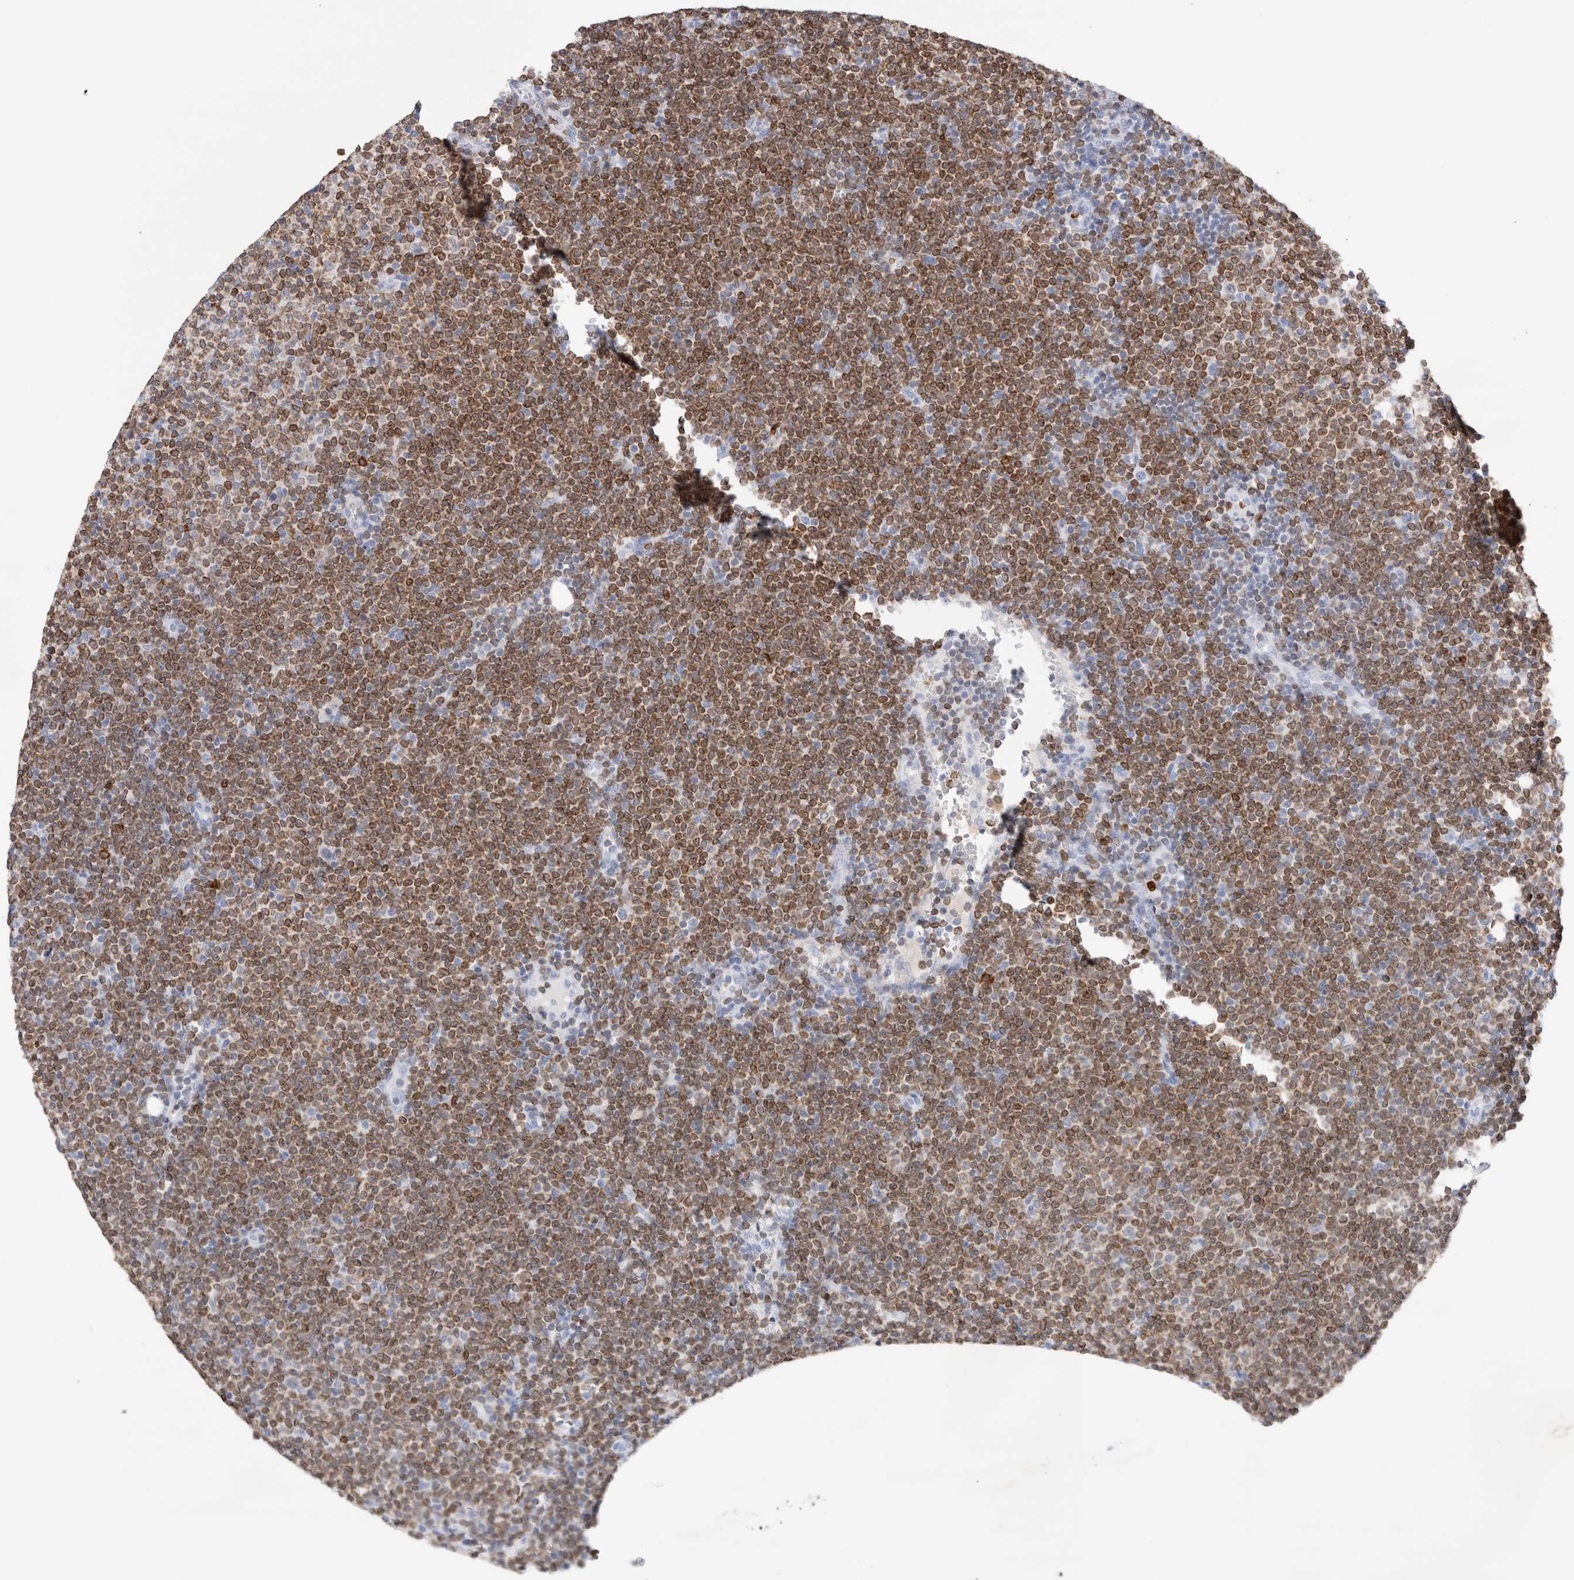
{"staining": {"intensity": "moderate", "quantity": ">75%", "location": "cytoplasmic/membranous"}, "tissue": "lymphoma", "cell_type": "Tumor cells", "image_type": "cancer", "snomed": [{"axis": "morphology", "description": "Malignant lymphoma, non-Hodgkin's type, Low grade"}, {"axis": "topography", "description": "Lymph node"}], "caption": "Immunohistochemistry (IHC) photomicrograph of neoplastic tissue: lymphoma stained using IHC exhibits medium levels of moderate protein expression localized specifically in the cytoplasmic/membranous of tumor cells, appearing as a cytoplasmic/membranous brown color.", "gene": "ALOX5AP", "patient": {"sex": "female", "age": 53}}